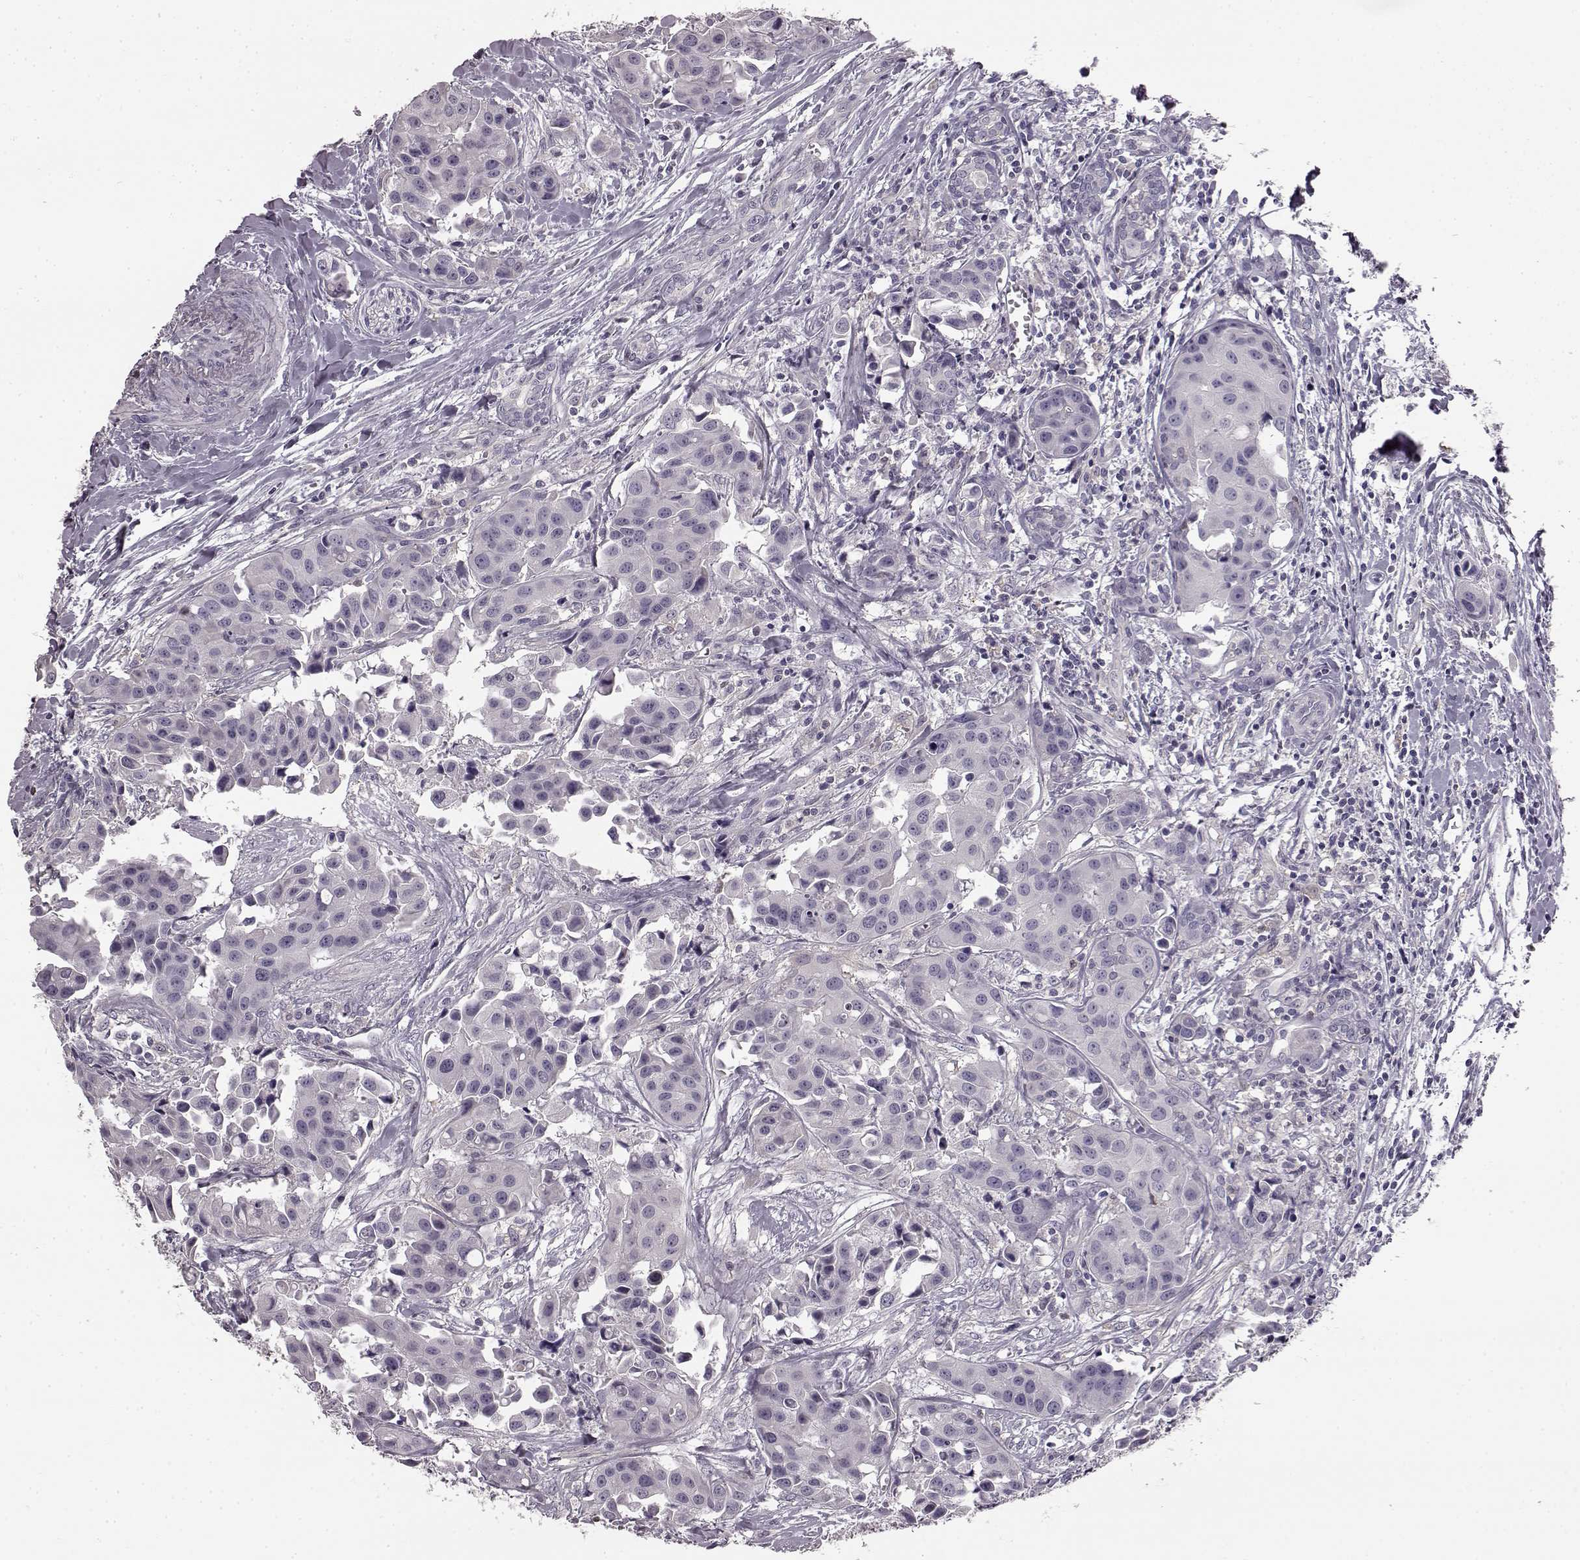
{"staining": {"intensity": "negative", "quantity": "none", "location": "none"}, "tissue": "head and neck cancer", "cell_type": "Tumor cells", "image_type": "cancer", "snomed": [{"axis": "morphology", "description": "Adenocarcinoma, NOS"}, {"axis": "topography", "description": "Head-Neck"}], "caption": "The micrograph exhibits no significant staining in tumor cells of adenocarcinoma (head and neck). Nuclei are stained in blue.", "gene": "KRT85", "patient": {"sex": "male", "age": 76}}